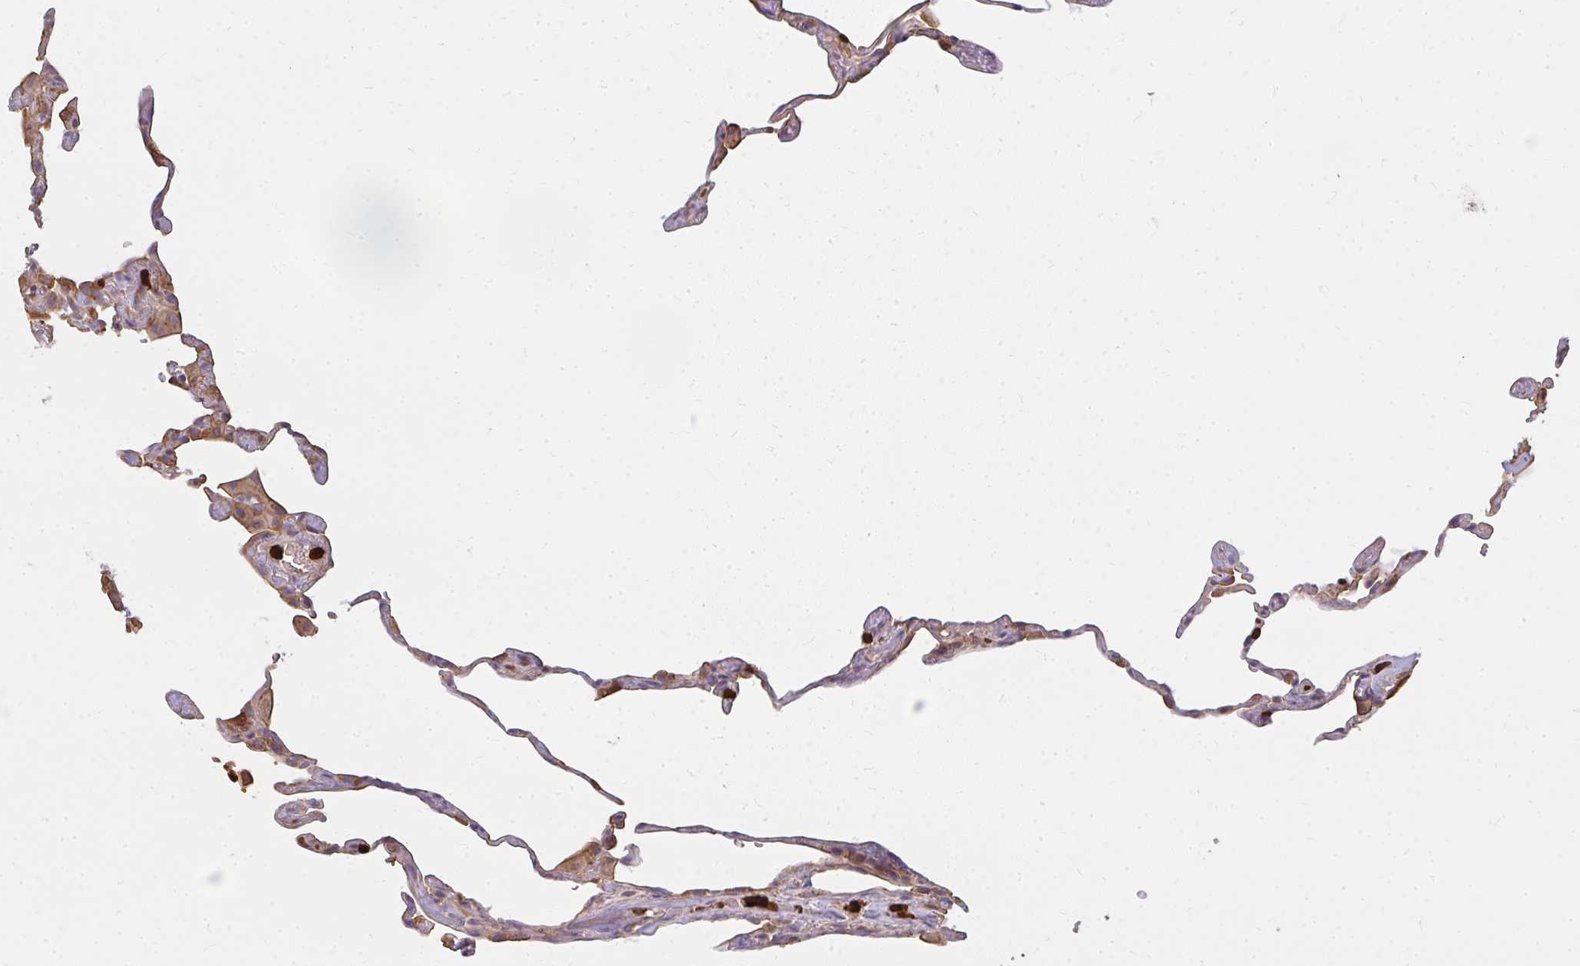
{"staining": {"intensity": "strong", "quantity": "<25%", "location": "cytoplasmic/membranous"}, "tissue": "lung", "cell_type": "Alveolar cells", "image_type": "normal", "snomed": [{"axis": "morphology", "description": "Normal tissue, NOS"}, {"axis": "topography", "description": "Lung"}], "caption": "Lung stained with DAB (3,3'-diaminobenzidine) immunohistochemistry reveals medium levels of strong cytoplasmic/membranous staining in about <25% of alveolar cells.", "gene": "CNTRL", "patient": {"sex": "female", "age": 57}}